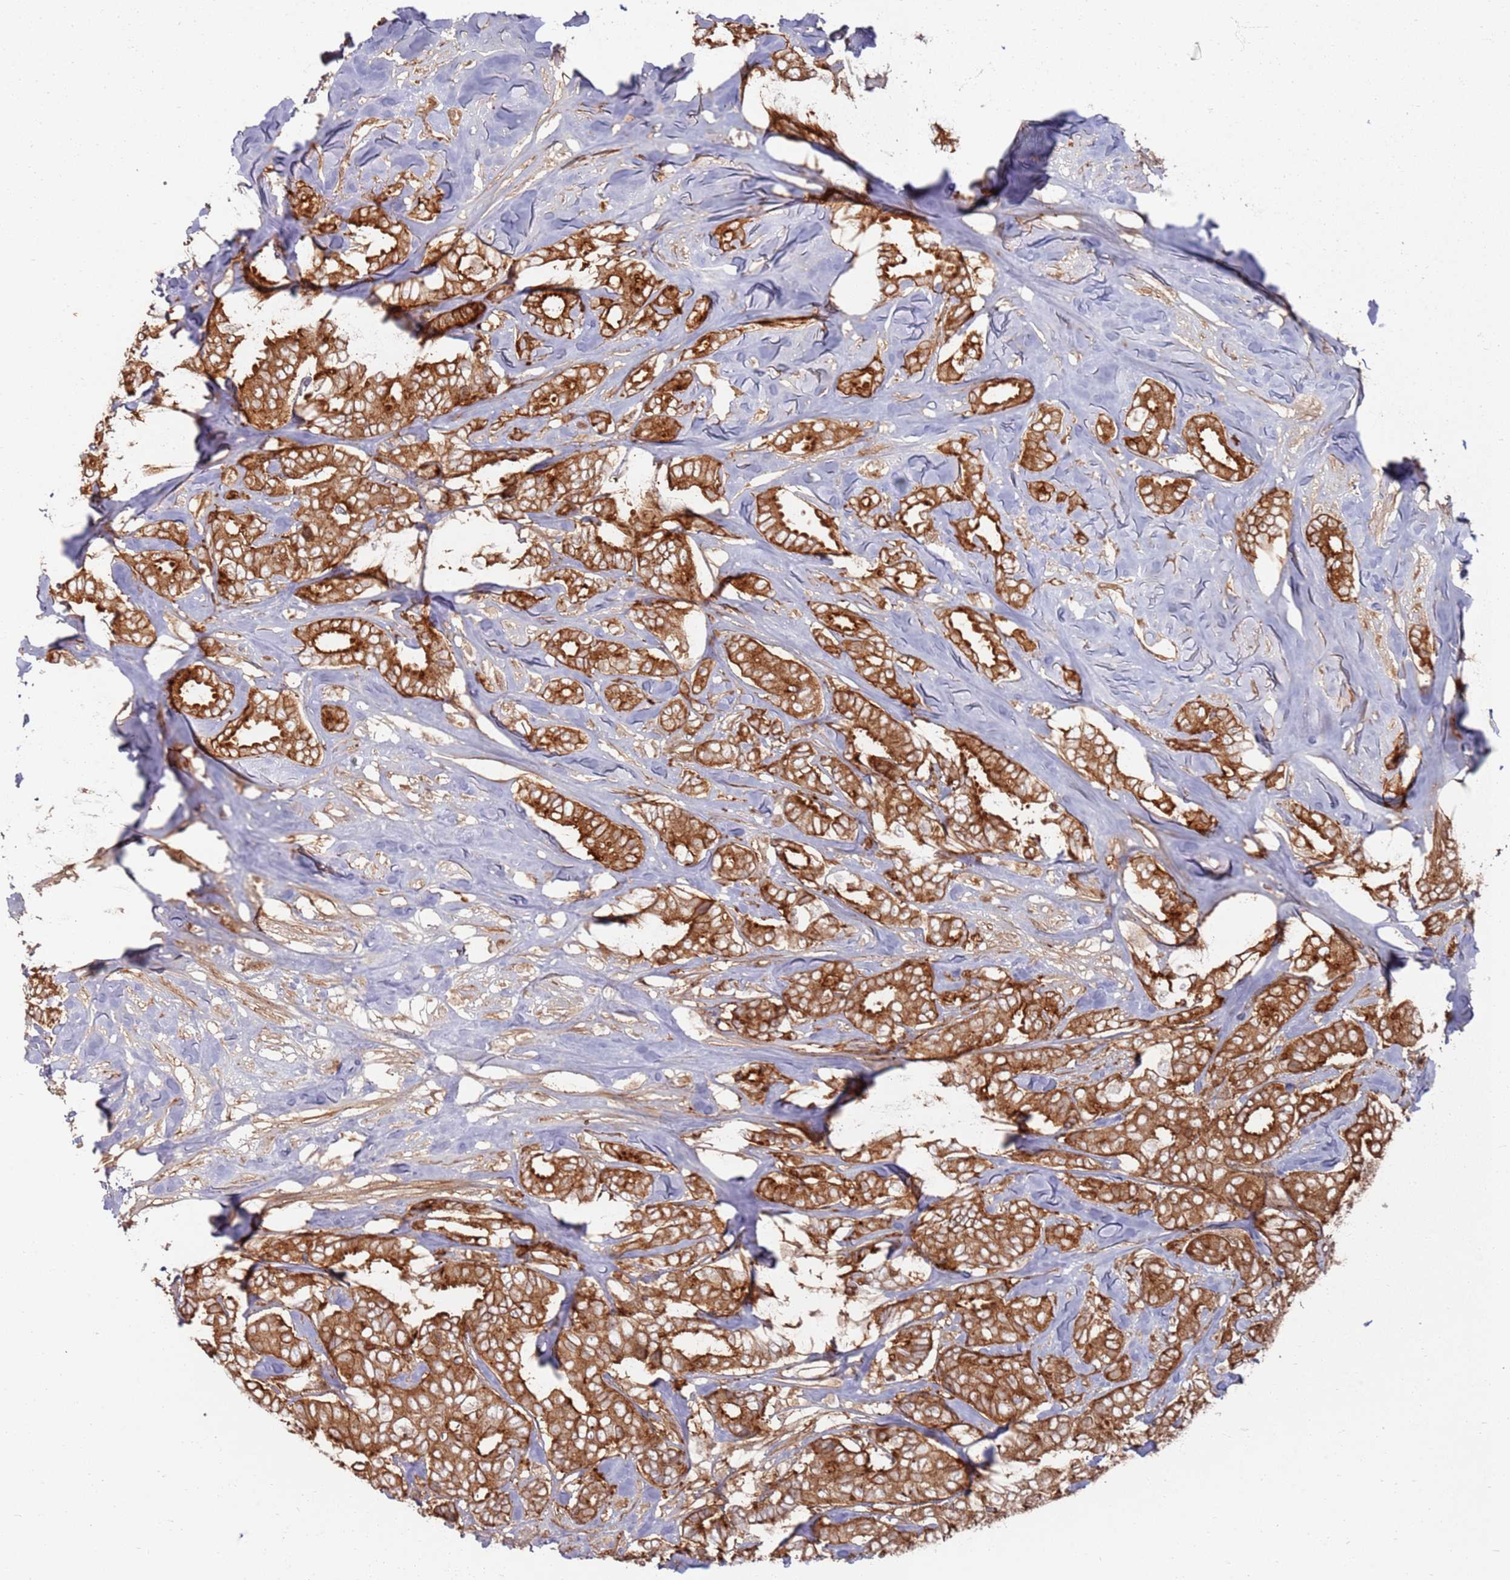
{"staining": {"intensity": "strong", "quantity": ">75%", "location": "cytoplasmic/membranous"}, "tissue": "breast cancer", "cell_type": "Tumor cells", "image_type": "cancer", "snomed": [{"axis": "morphology", "description": "Duct carcinoma"}, {"axis": "topography", "description": "Breast"}], "caption": "Breast cancer was stained to show a protein in brown. There is high levels of strong cytoplasmic/membranous staining in about >75% of tumor cells. Using DAB (3,3'-diaminobenzidine) (brown) and hematoxylin (blue) stains, captured at high magnification using brightfield microscopy.", "gene": "PIH1D1", "patient": {"sex": "female", "age": 87}}